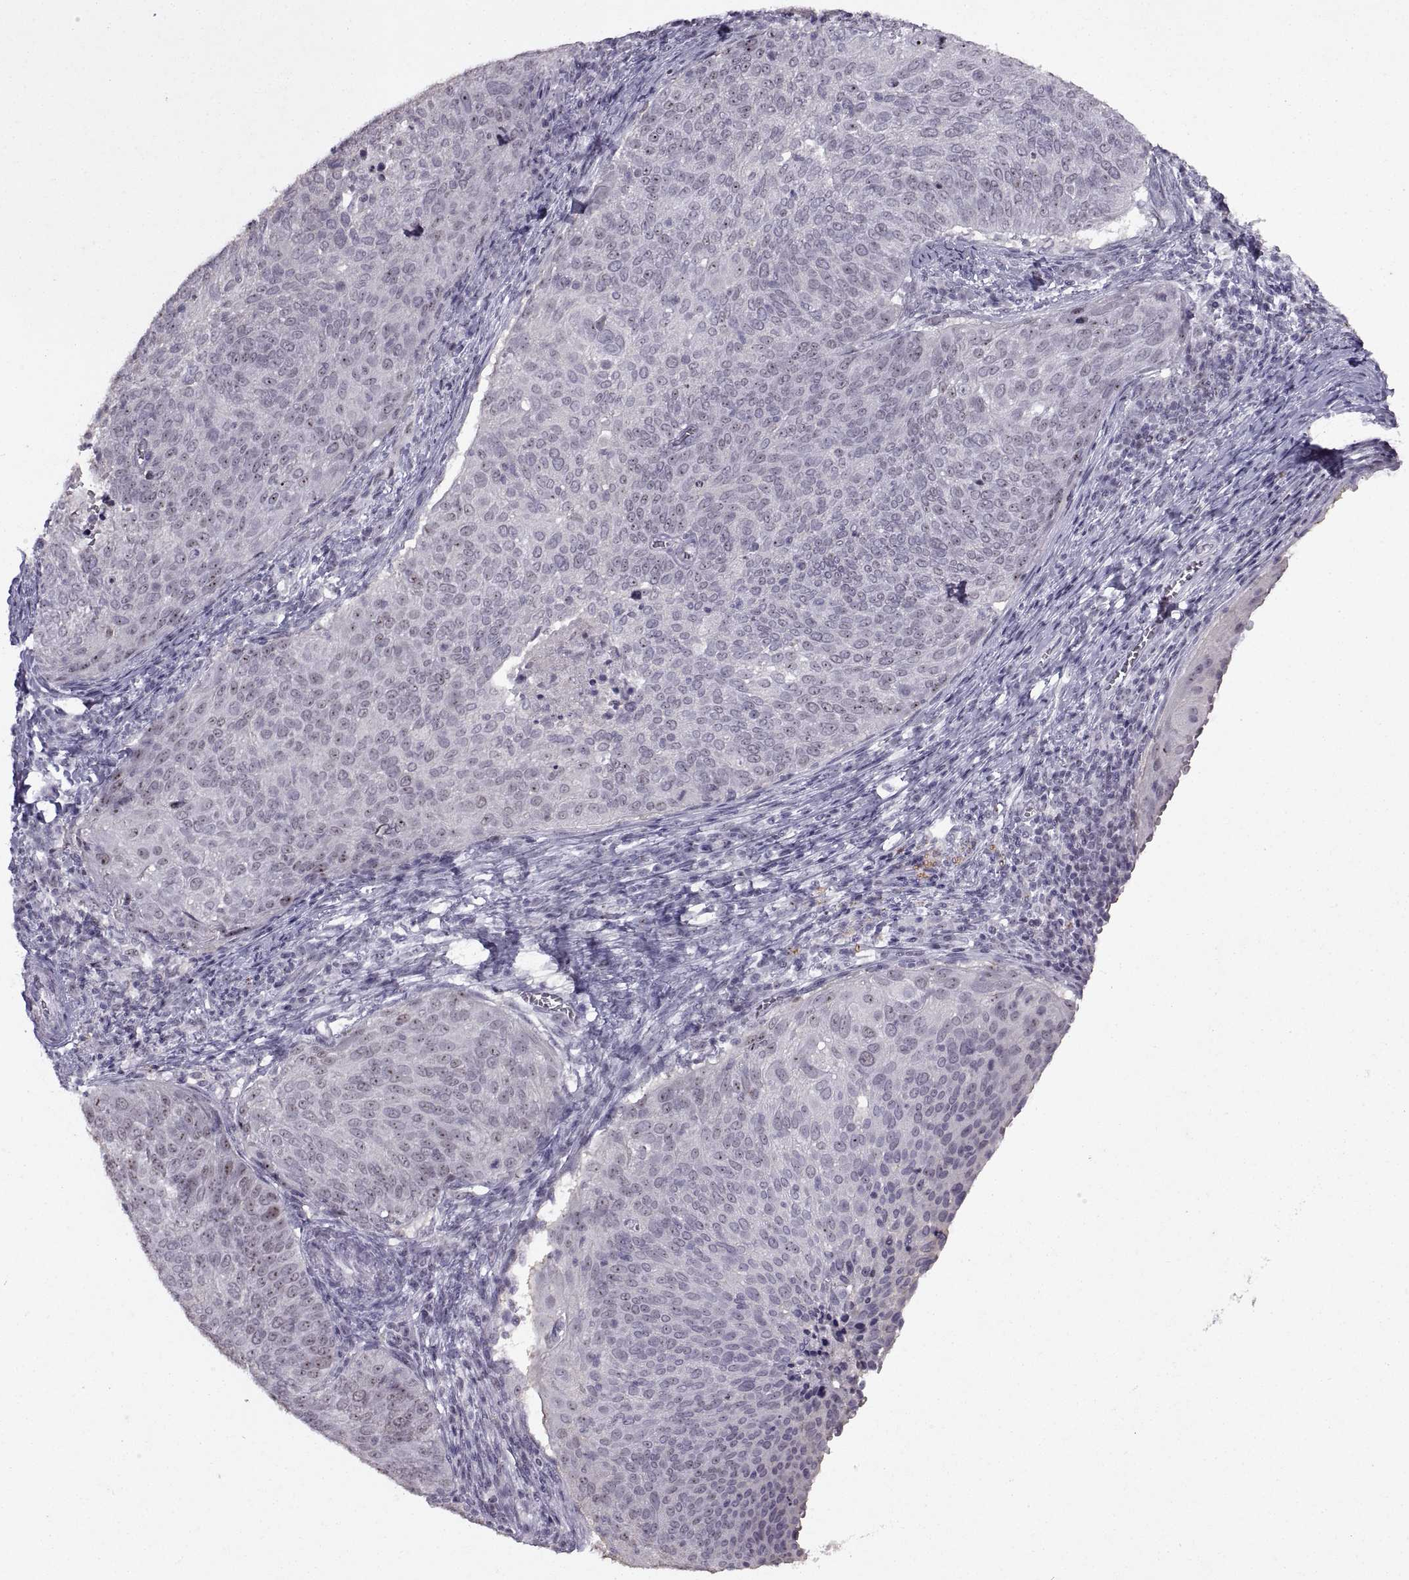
{"staining": {"intensity": "strong", "quantity": "<25%", "location": "nuclear"}, "tissue": "cervical cancer", "cell_type": "Tumor cells", "image_type": "cancer", "snomed": [{"axis": "morphology", "description": "Squamous cell carcinoma, NOS"}, {"axis": "topography", "description": "Cervix"}], "caption": "A photomicrograph showing strong nuclear staining in approximately <25% of tumor cells in cervical cancer (squamous cell carcinoma), as visualized by brown immunohistochemical staining.", "gene": "SINHCAF", "patient": {"sex": "female", "age": 39}}